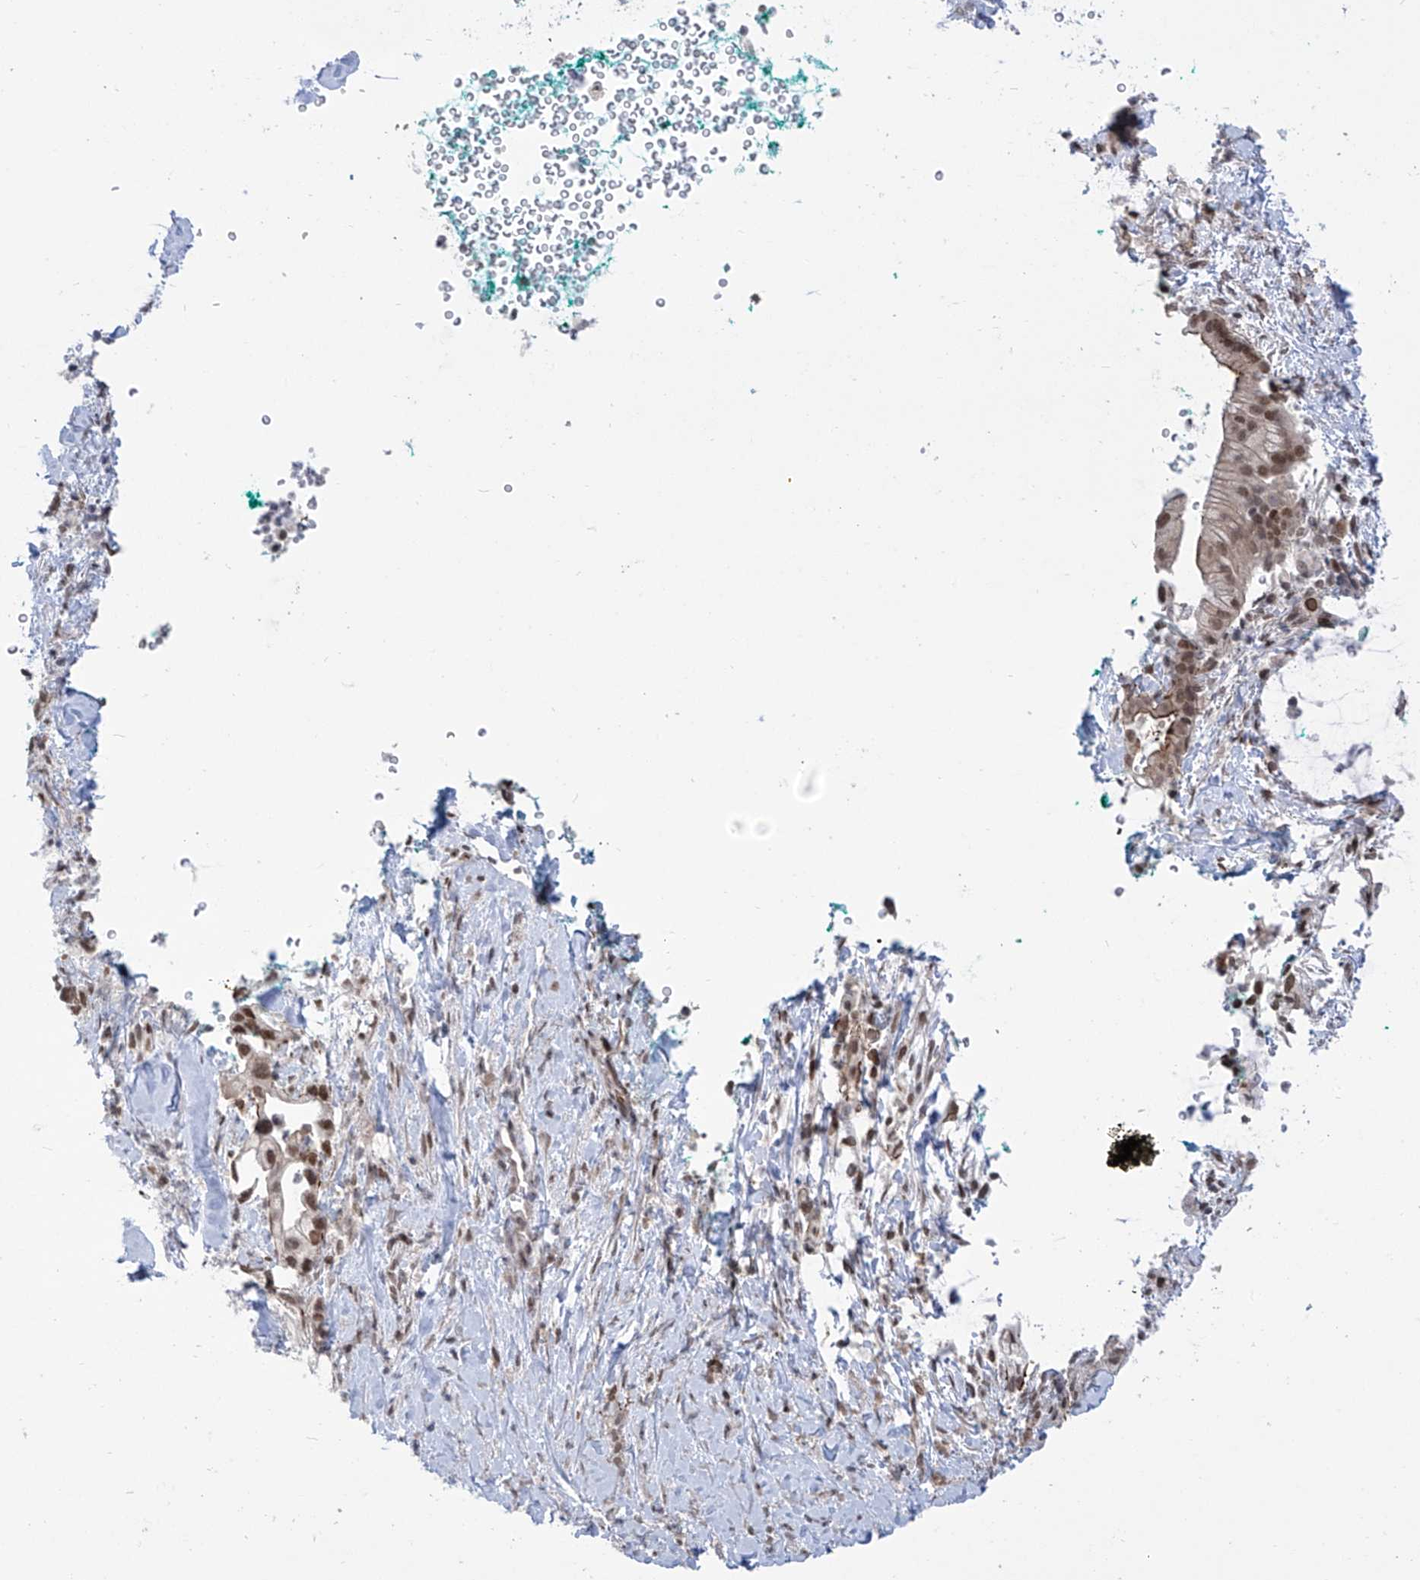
{"staining": {"intensity": "moderate", "quantity": ">75%", "location": "nuclear"}, "tissue": "pancreatic cancer", "cell_type": "Tumor cells", "image_type": "cancer", "snomed": [{"axis": "morphology", "description": "Adenocarcinoma, NOS"}, {"axis": "topography", "description": "Pancreas"}], "caption": "Pancreatic adenocarcinoma was stained to show a protein in brown. There is medium levels of moderate nuclear staining in about >75% of tumor cells.", "gene": "CEP290", "patient": {"sex": "male", "age": 53}}